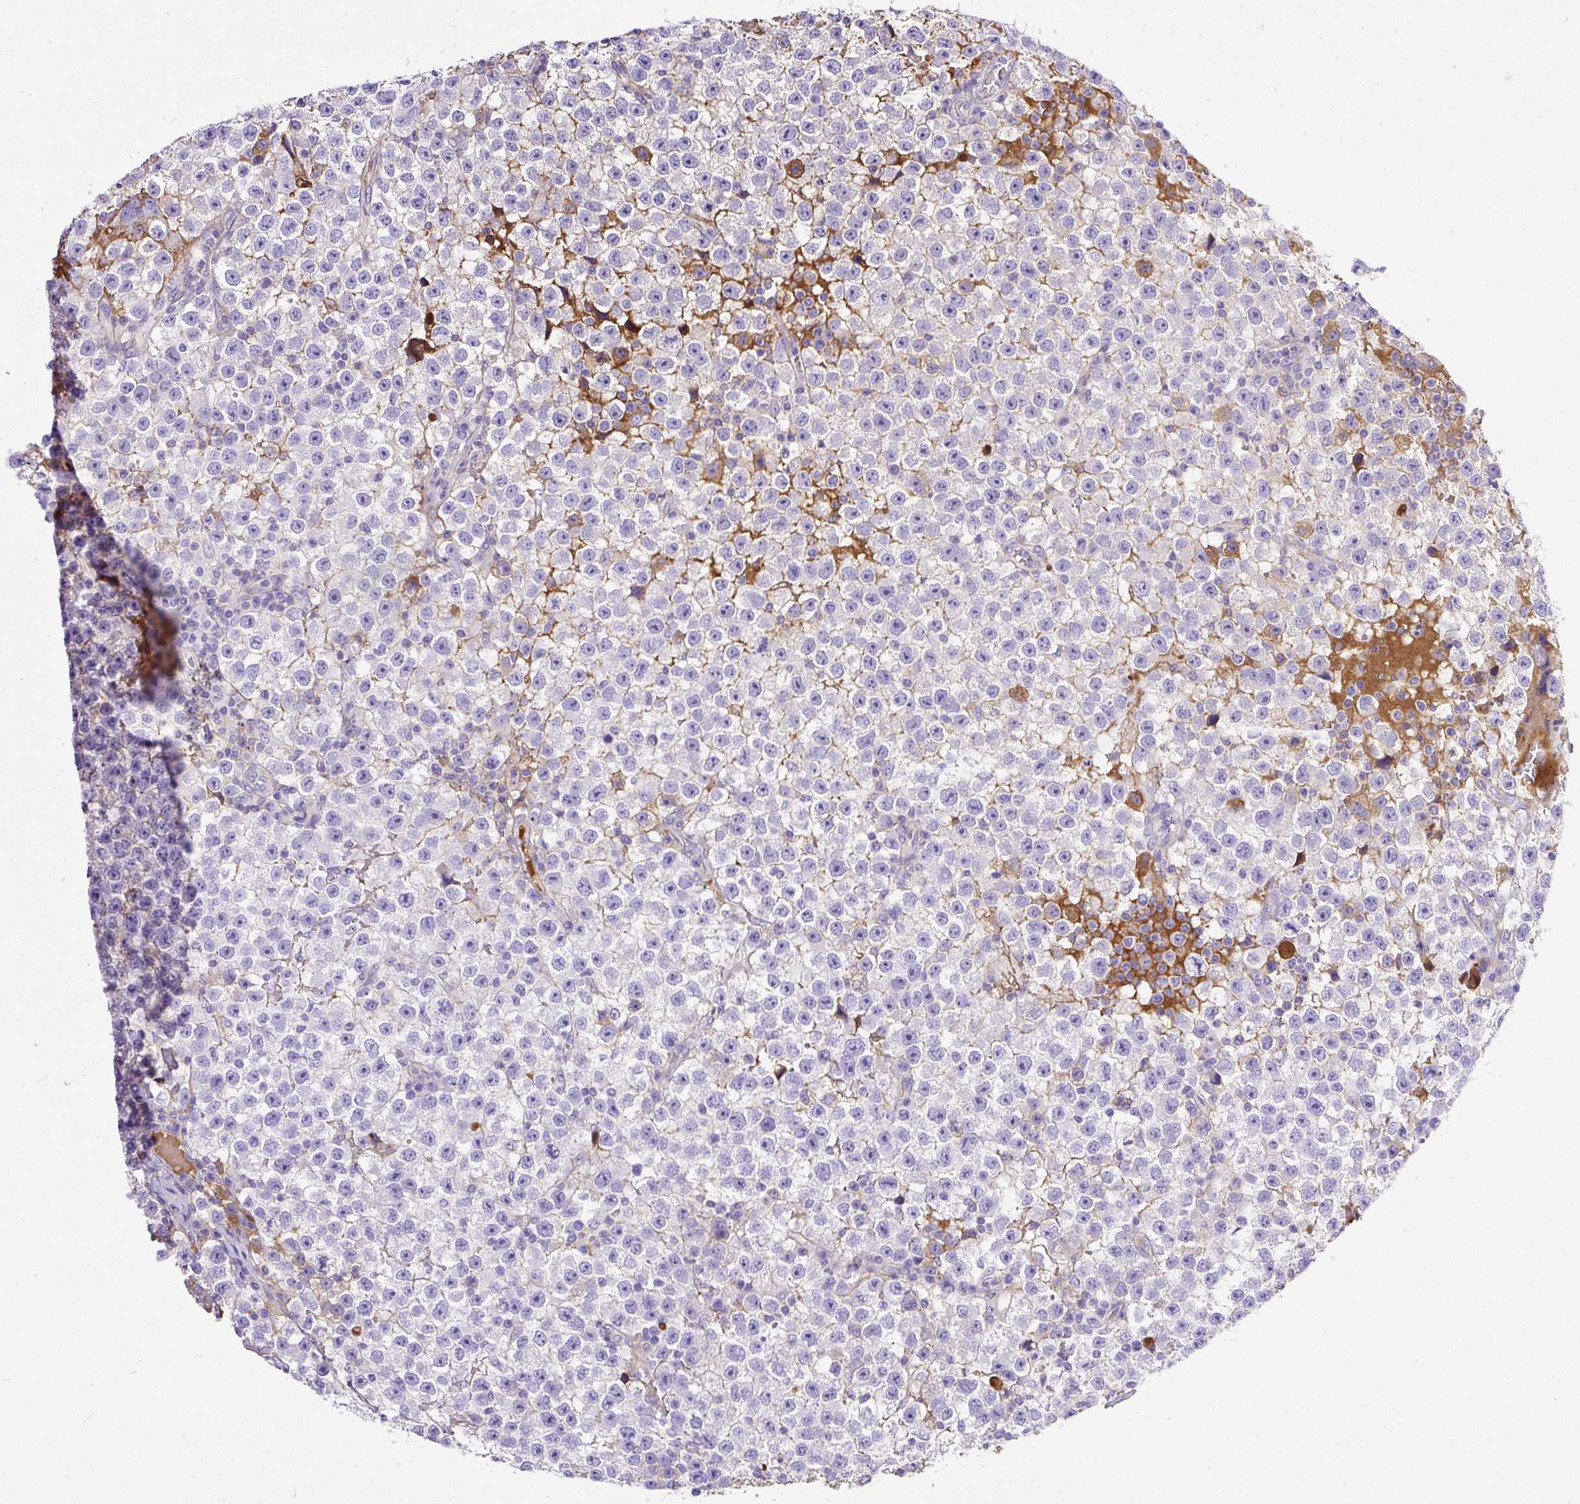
{"staining": {"intensity": "negative", "quantity": "none", "location": "none"}, "tissue": "testis cancer", "cell_type": "Tumor cells", "image_type": "cancer", "snomed": [{"axis": "morphology", "description": "Seminoma, NOS"}, {"axis": "topography", "description": "Testis"}], "caption": "There is no significant positivity in tumor cells of testis cancer (seminoma). The staining was performed using DAB to visualize the protein expression in brown, while the nuclei were stained in blue with hematoxylin (Magnification: 20x).", "gene": "CLEC3B", "patient": {"sex": "male", "age": 22}}